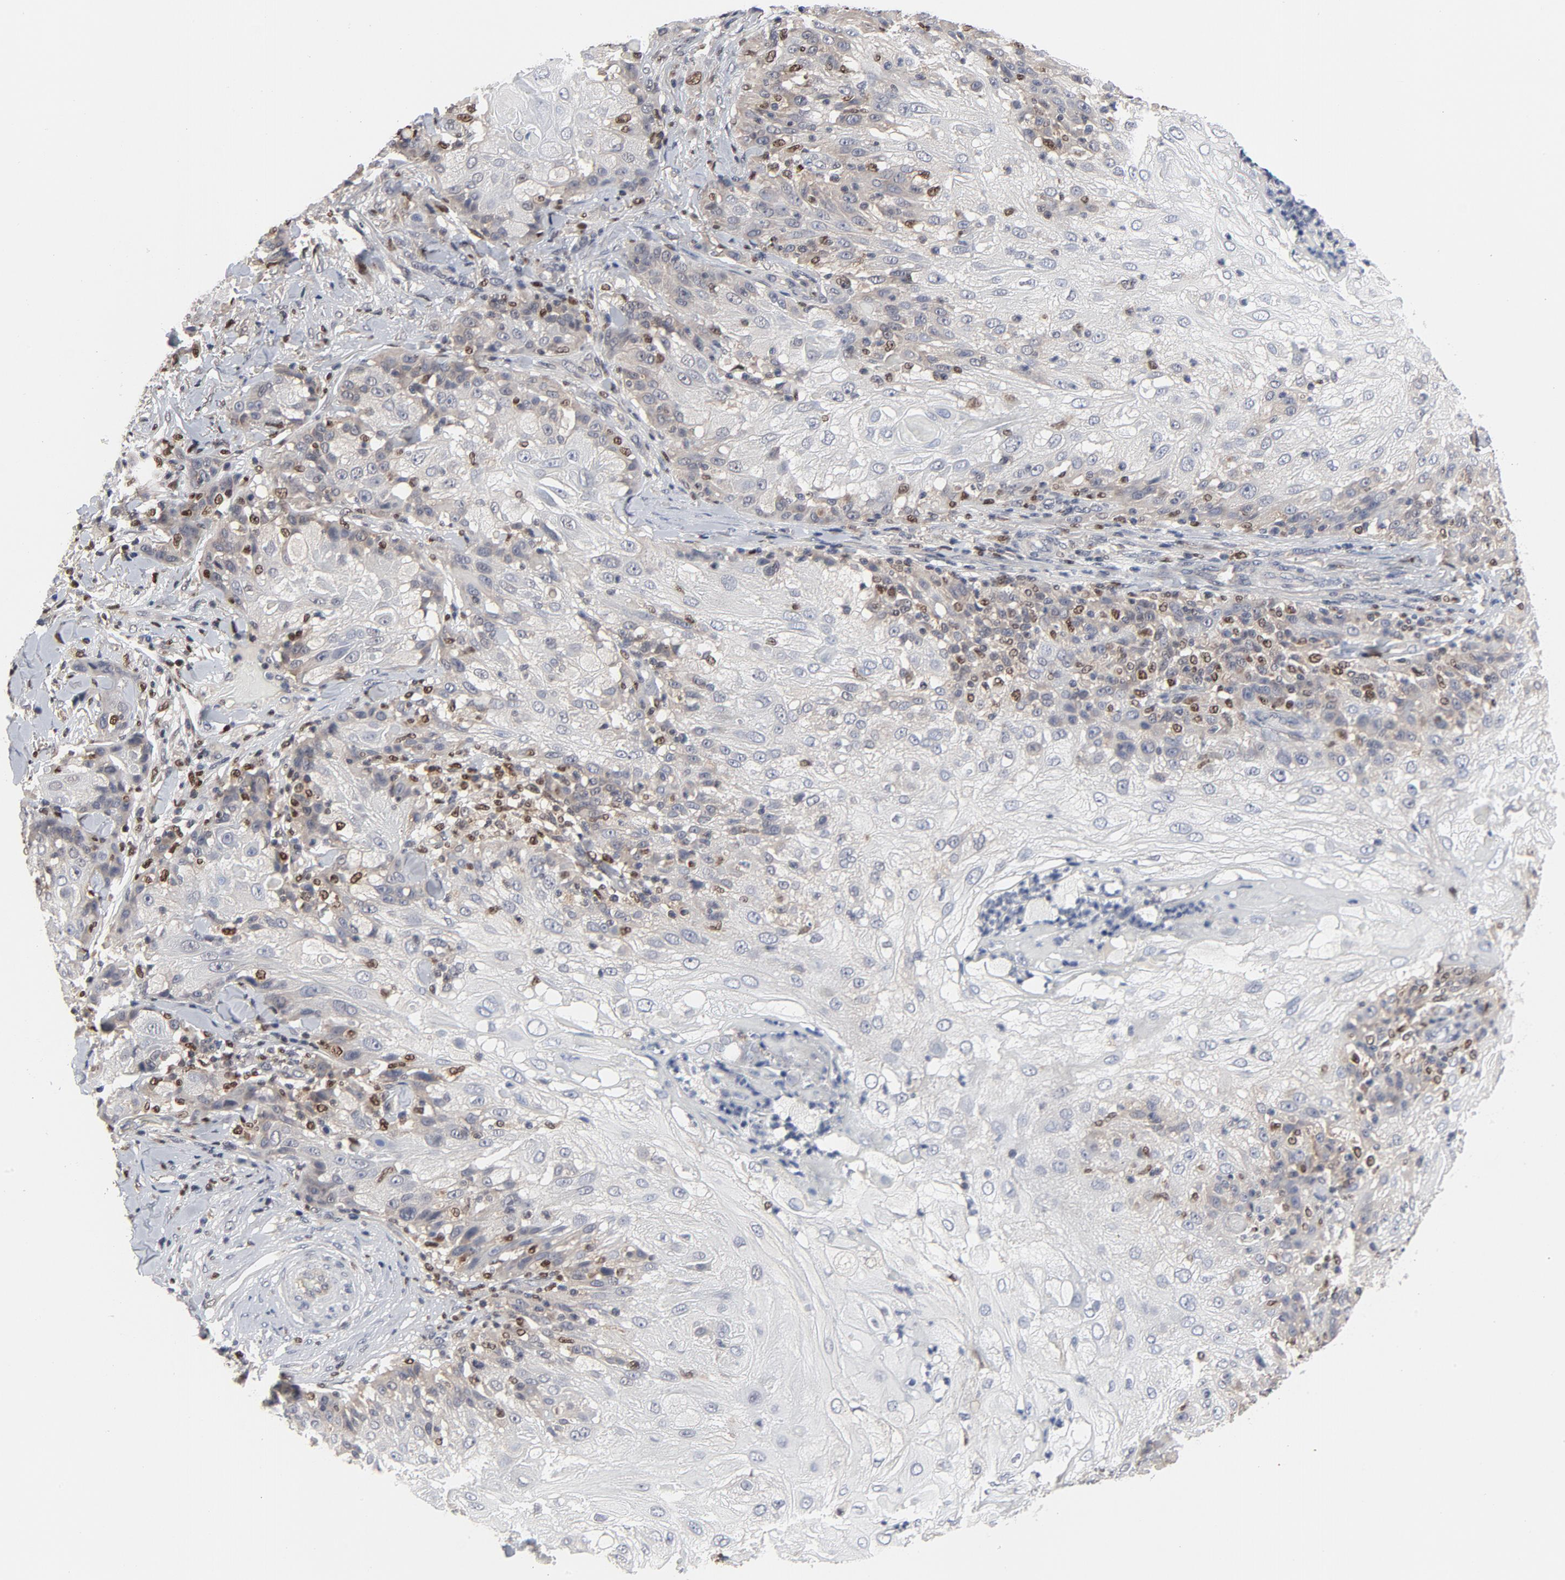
{"staining": {"intensity": "negative", "quantity": "none", "location": "none"}, "tissue": "skin cancer", "cell_type": "Tumor cells", "image_type": "cancer", "snomed": [{"axis": "morphology", "description": "Normal tissue, NOS"}, {"axis": "morphology", "description": "Squamous cell carcinoma, NOS"}, {"axis": "topography", "description": "Skin"}], "caption": "The micrograph demonstrates no significant expression in tumor cells of skin squamous cell carcinoma. (DAB IHC, high magnification).", "gene": "NFKB1", "patient": {"sex": "female", "age": 83}}